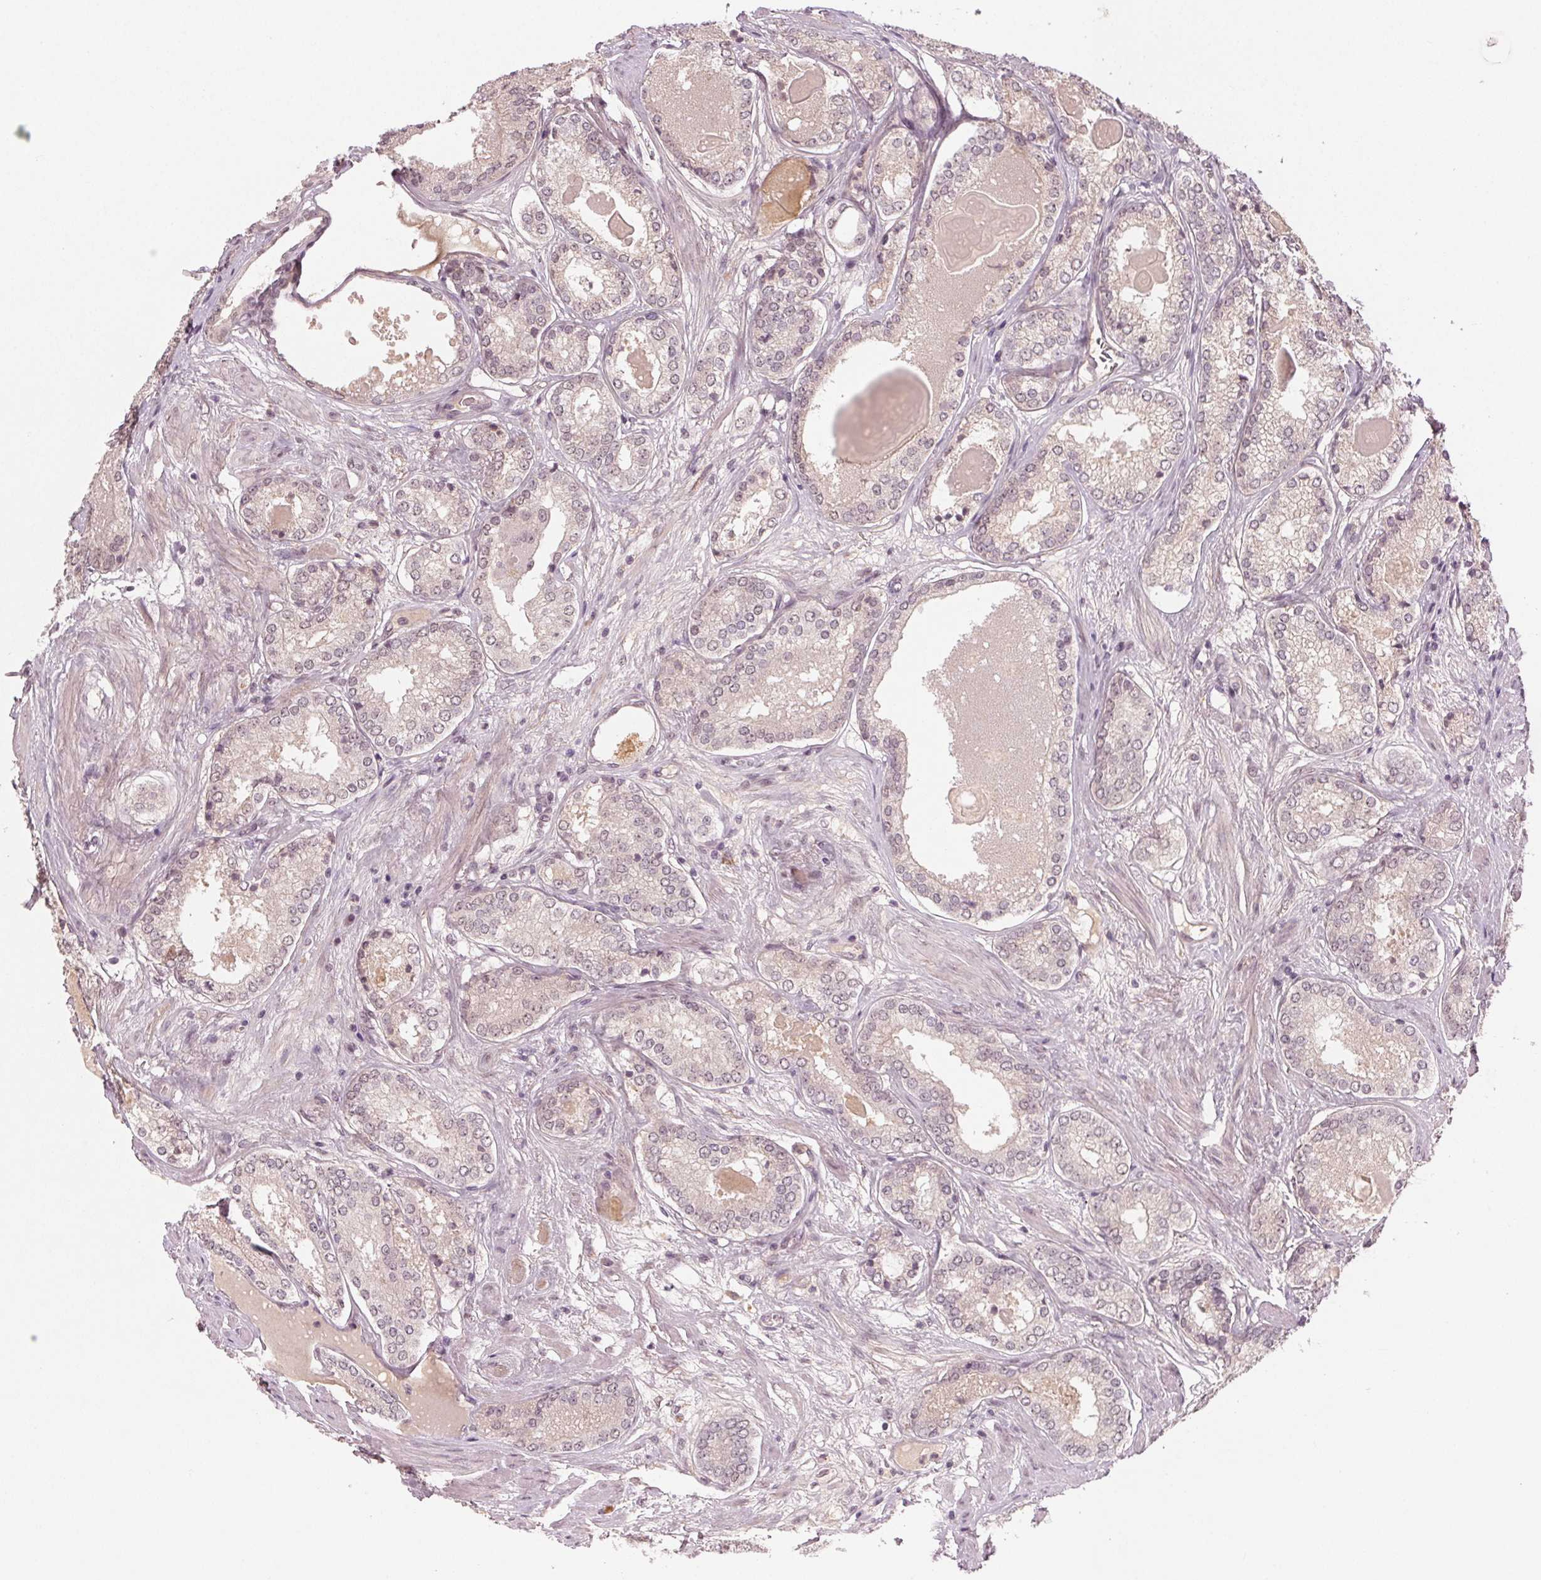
{"staining": {"intensity": "negative", "quantity": "none", "location": "none"}, "tissue": "prostate cancer", "cell_type": "Tumor cells", "image_type": "cancer", "snomed": [{"axis": "morphology", "description": "Adenocarcinoma, NOS"}, {"axis": "morphology", "description": "Adenocarcinoma, Low grade"}, {"axis": "topography", "description": "Prostate"}], "caption": "Tumor cells show no significant protein positivity in prostate cancer.", "gene": "TUB", "patient": {"sex": "male", "age": 68}}